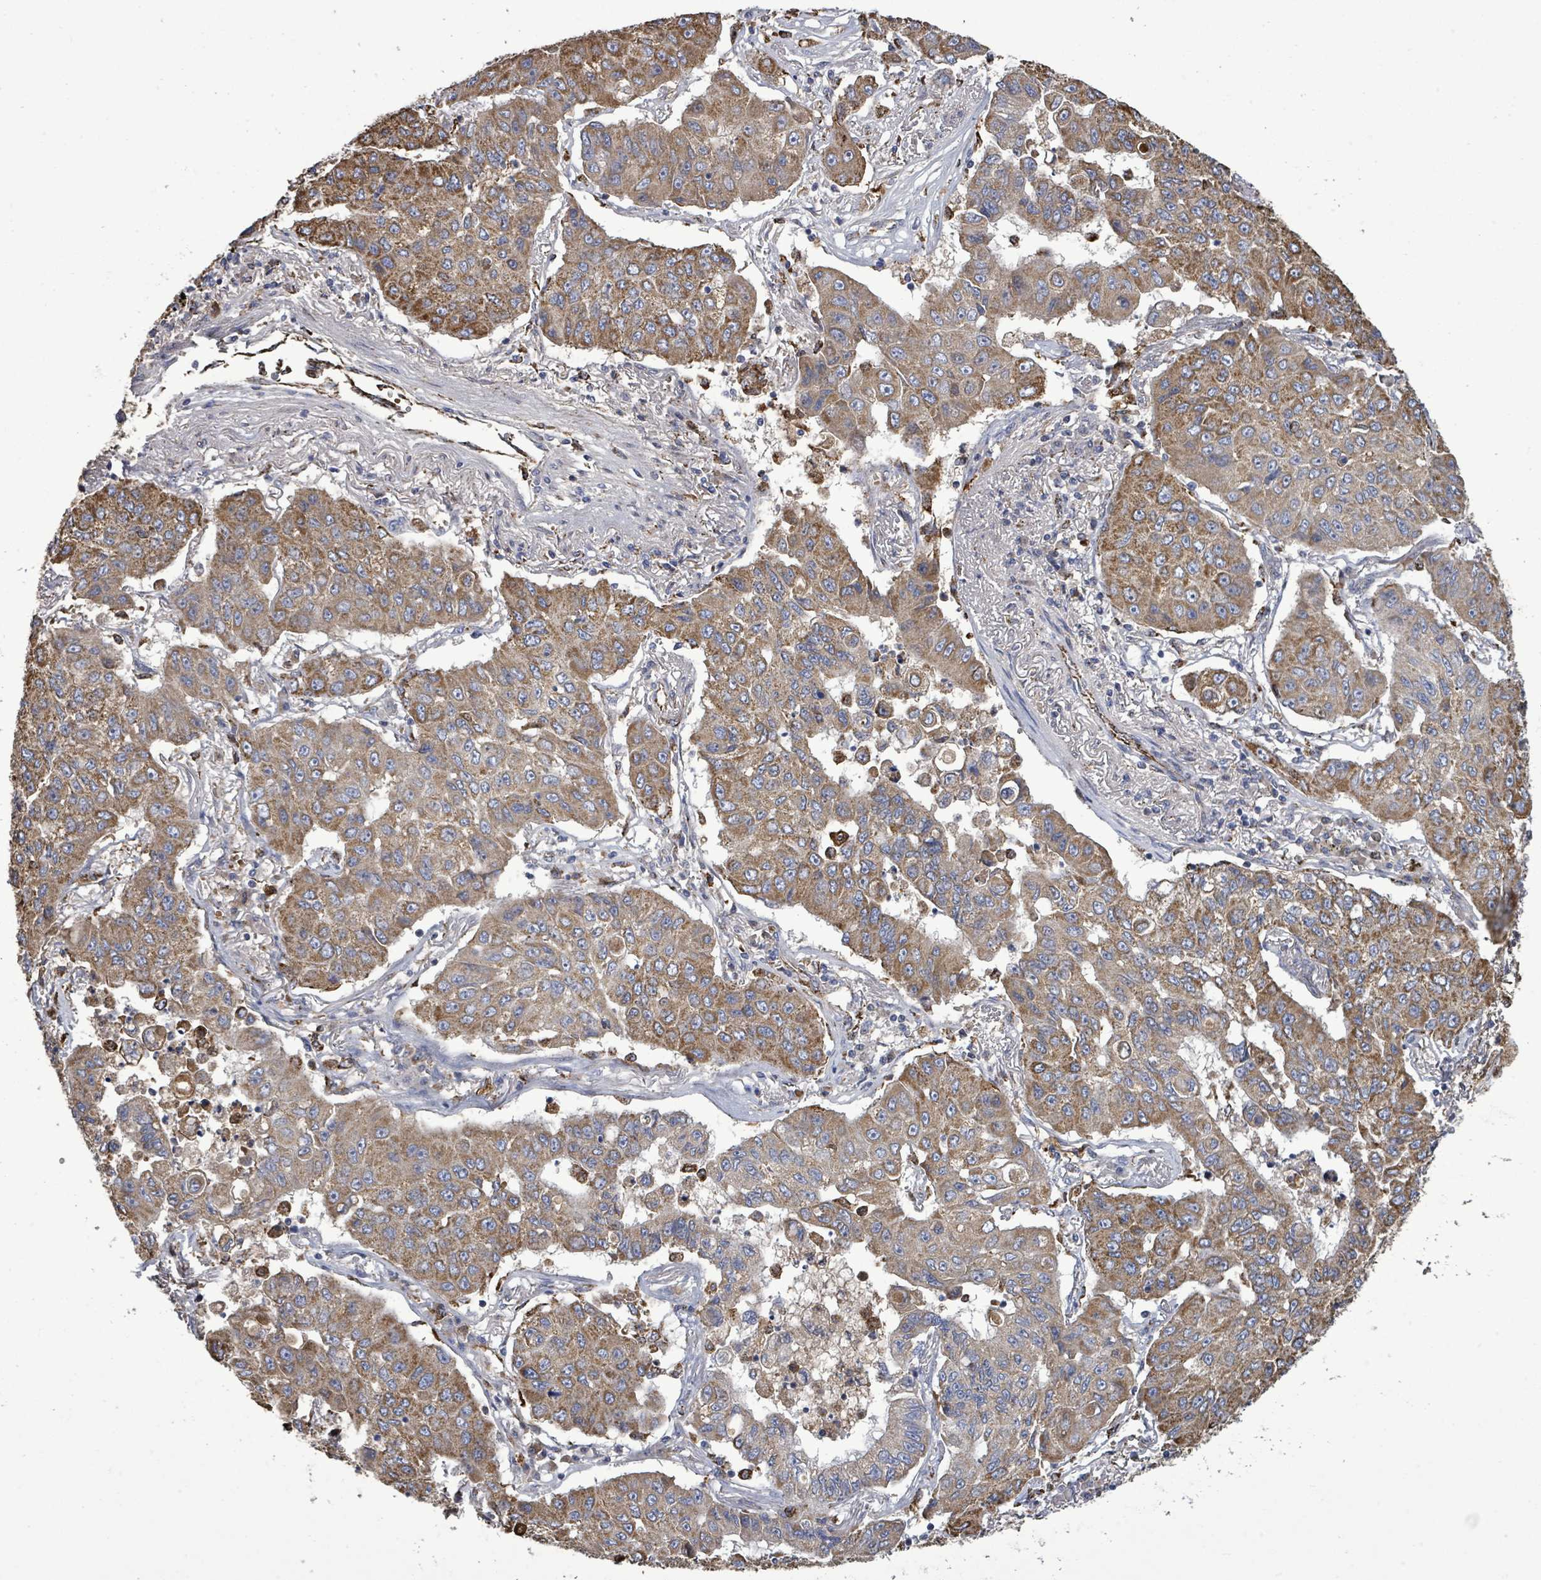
{"staining": {"intensity": "moderate", "quantity": ">75%", "location": "cytoplasmic/membranous"}, "tissue": "lung cancer", "cell_type": "Tumor cells", "image_type": "cancer", "snomed": [{"axis": "morphology", "description": "Squamous cell carcinoma, NOS"}, {"axis": "topography", "description": "Lung"}], "caption": "A photomicrograph showing moderate cytoplasmic/membranous expression in about >75% of tumor cells in lung cancer (squamous cell carcinoma), as visualized by brown immunohistochemical staining.", "gene": "MTMR12", "patient": {"sex": "male", "age": 74}}